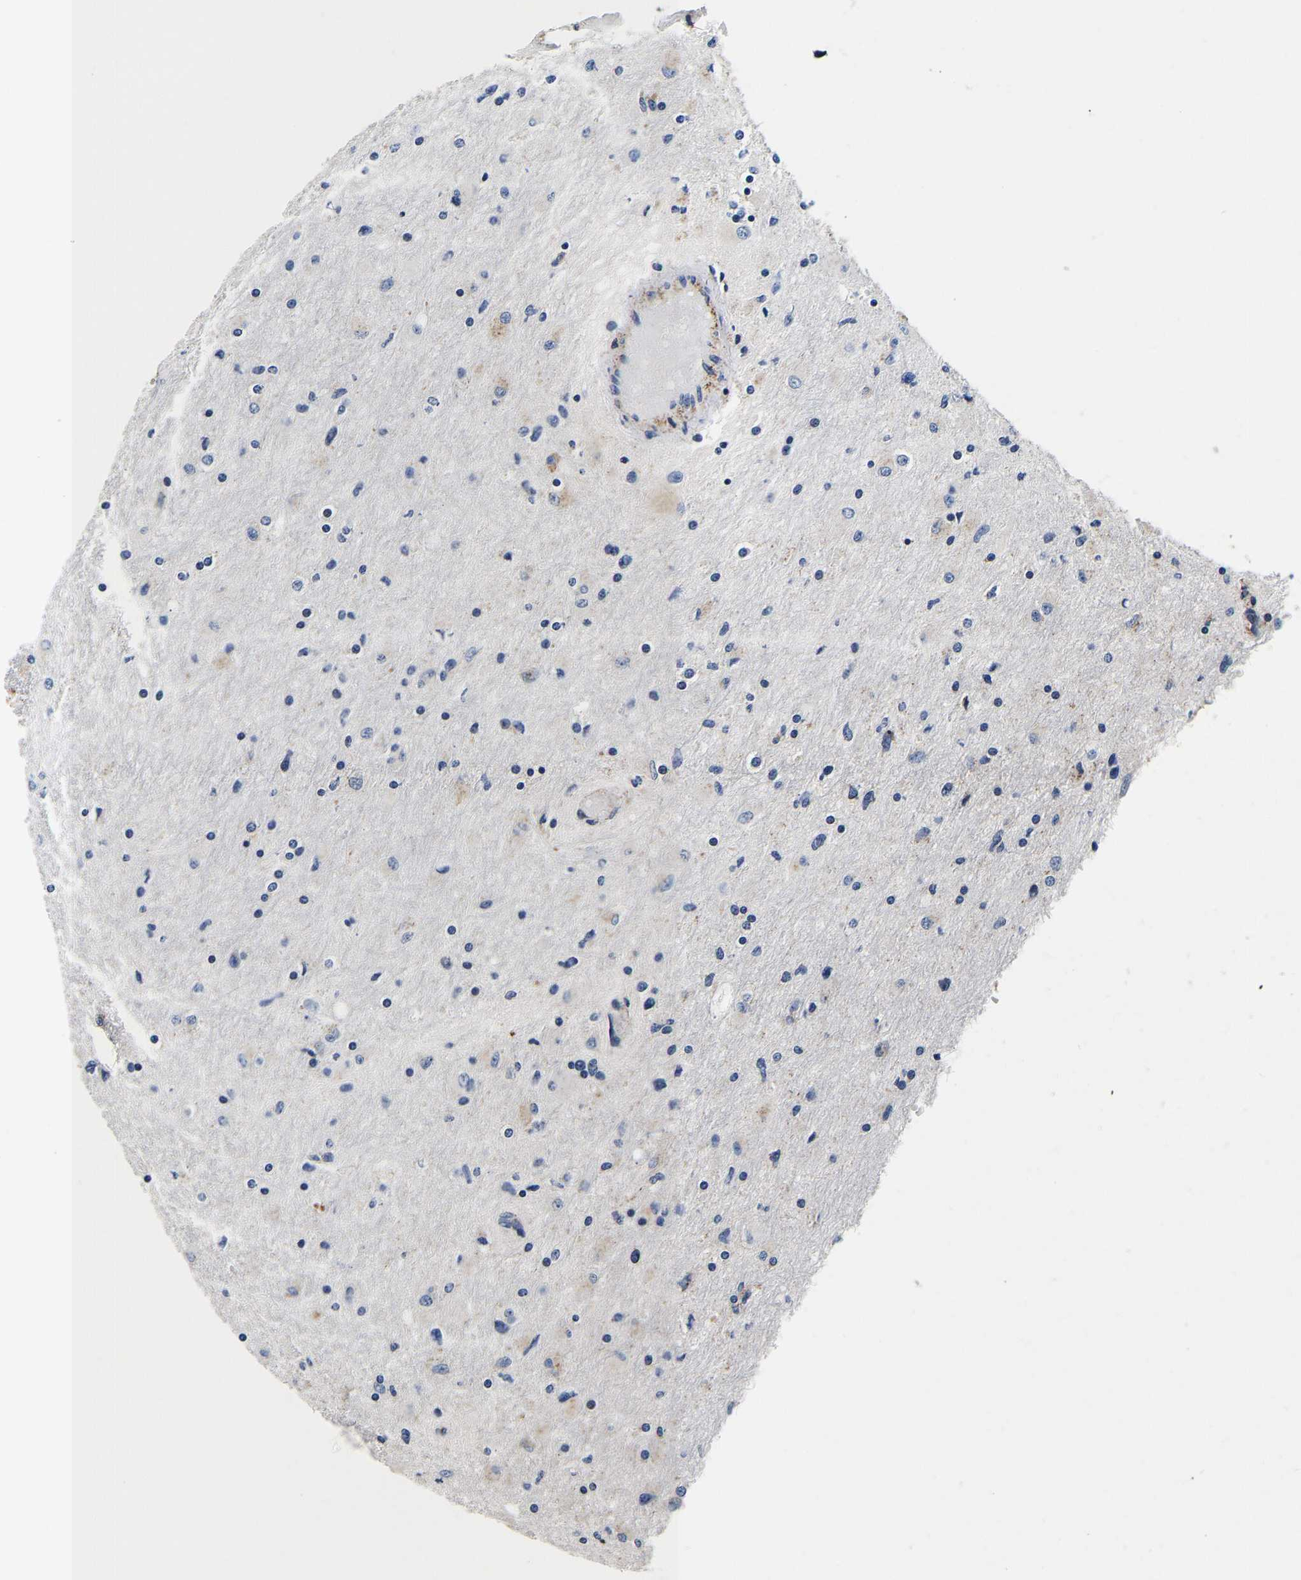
{"staining": {"intensity": "negative", "quantity": "none", "location": "none"}, "tissue": "glioma", "cell_type": "Tumor cells", "image_type": "cancer", "snomed": [{"axis": "morphology", "description": "Glioma, malignant, High grade"}, {"axis": "topography", "description": "Cerebral cortex"}], "caption": "Immunohistochemistry (IHC) histopathology image of neoplastic tissue: glioma stained with DAB shows no significant protein expression in tumor cells.", "gene": "GRN", "patient": {"sex": "female", "age": 36}}